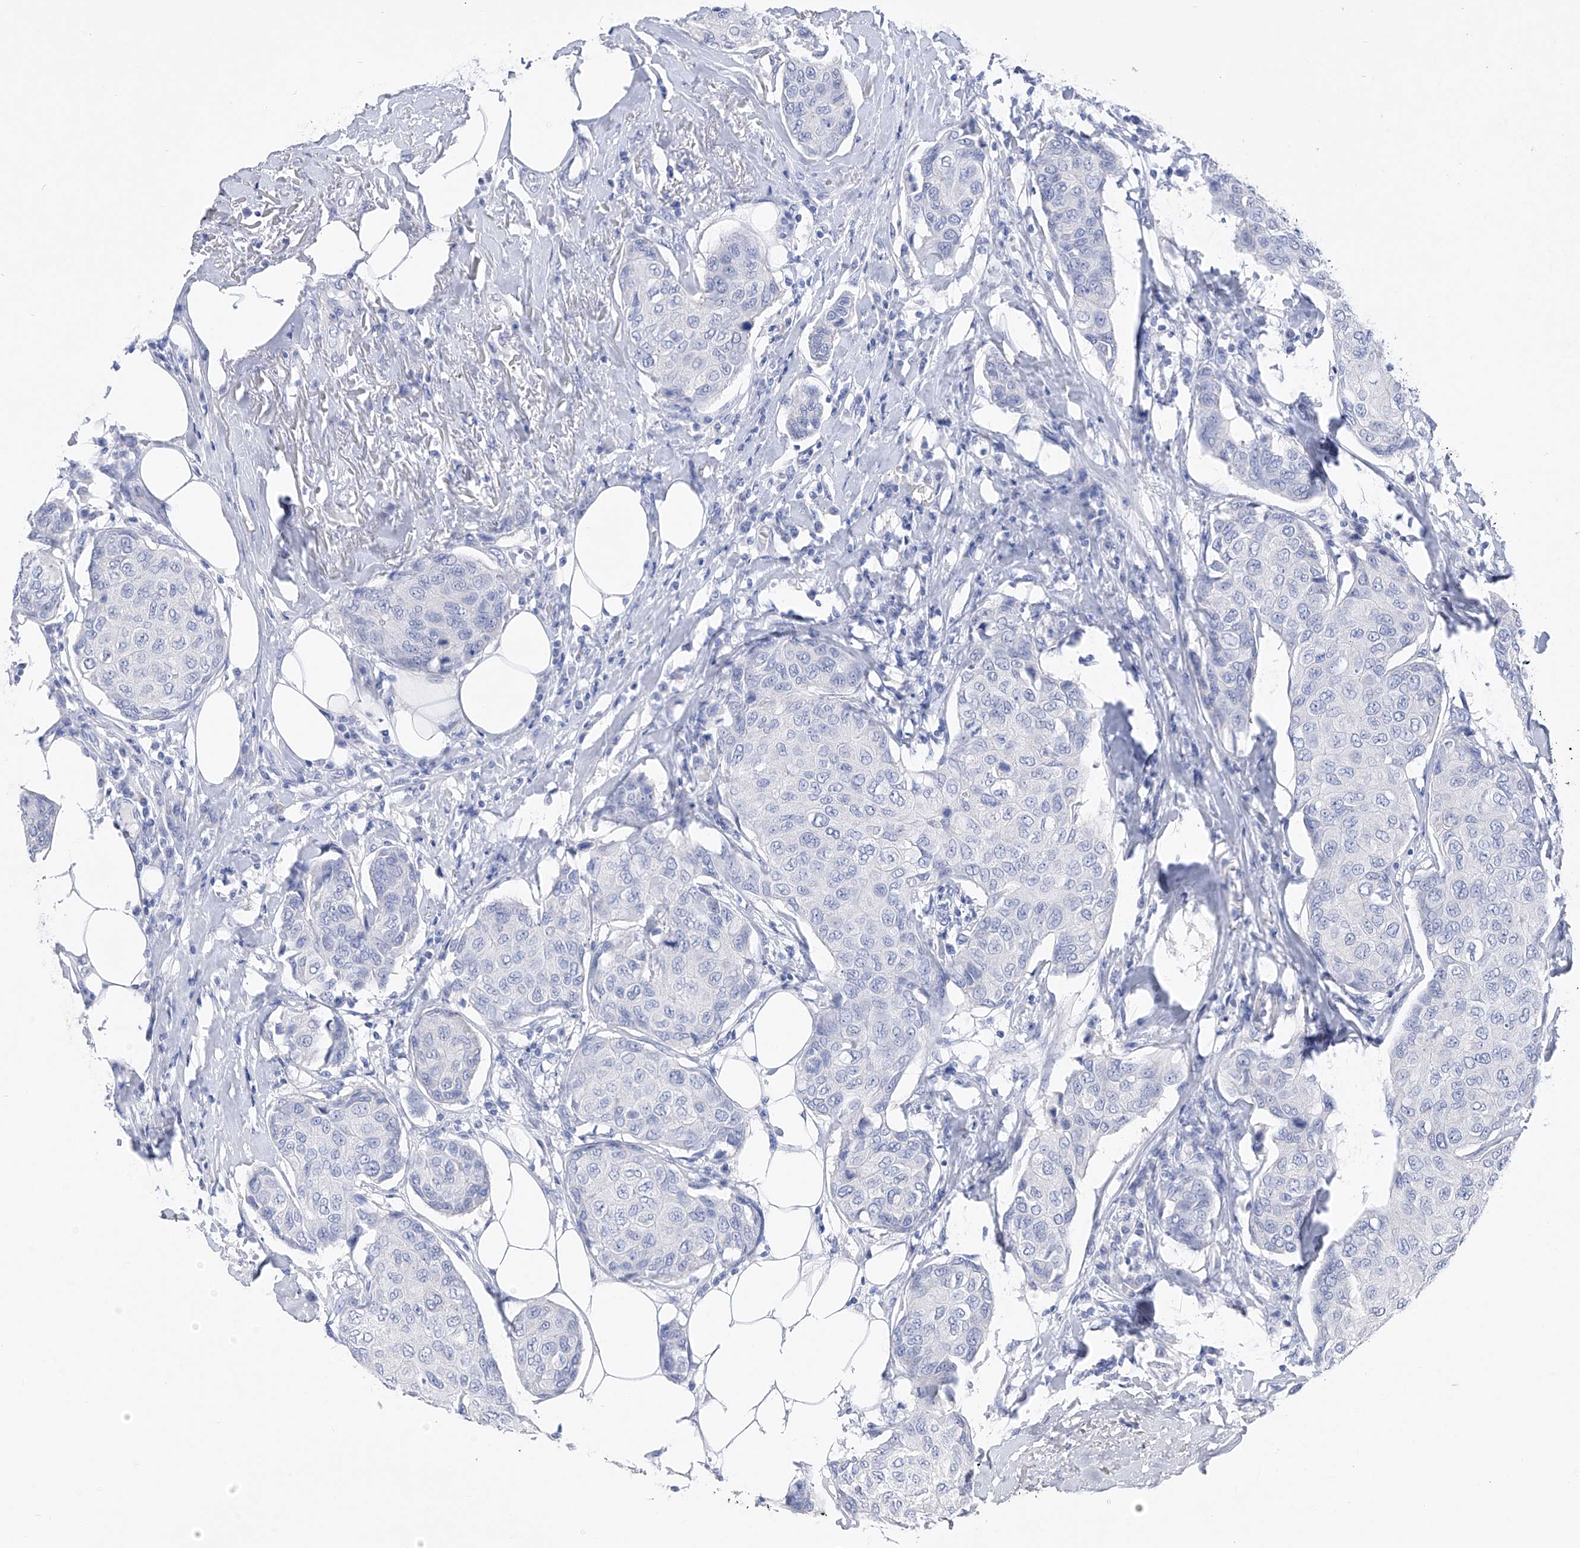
{"staining": {"intensity": "negative", "quantity": "none", "location": "none"}, "tissue": "breast cancer", "cell_type": "Tumor cells", "image_type": "cancer", "snomed": [{"axis": "morphology", "description": "Duct carcinoma"}, {"axis": "topography", "description": "Breast"}], "caption": "Immunohistochemistry of human infiltrating ductal carcinoma (breast) shows no expression in tumor cells.", "gene": "ADRA1A", "patient": {"sex": "female", "age": 80}}